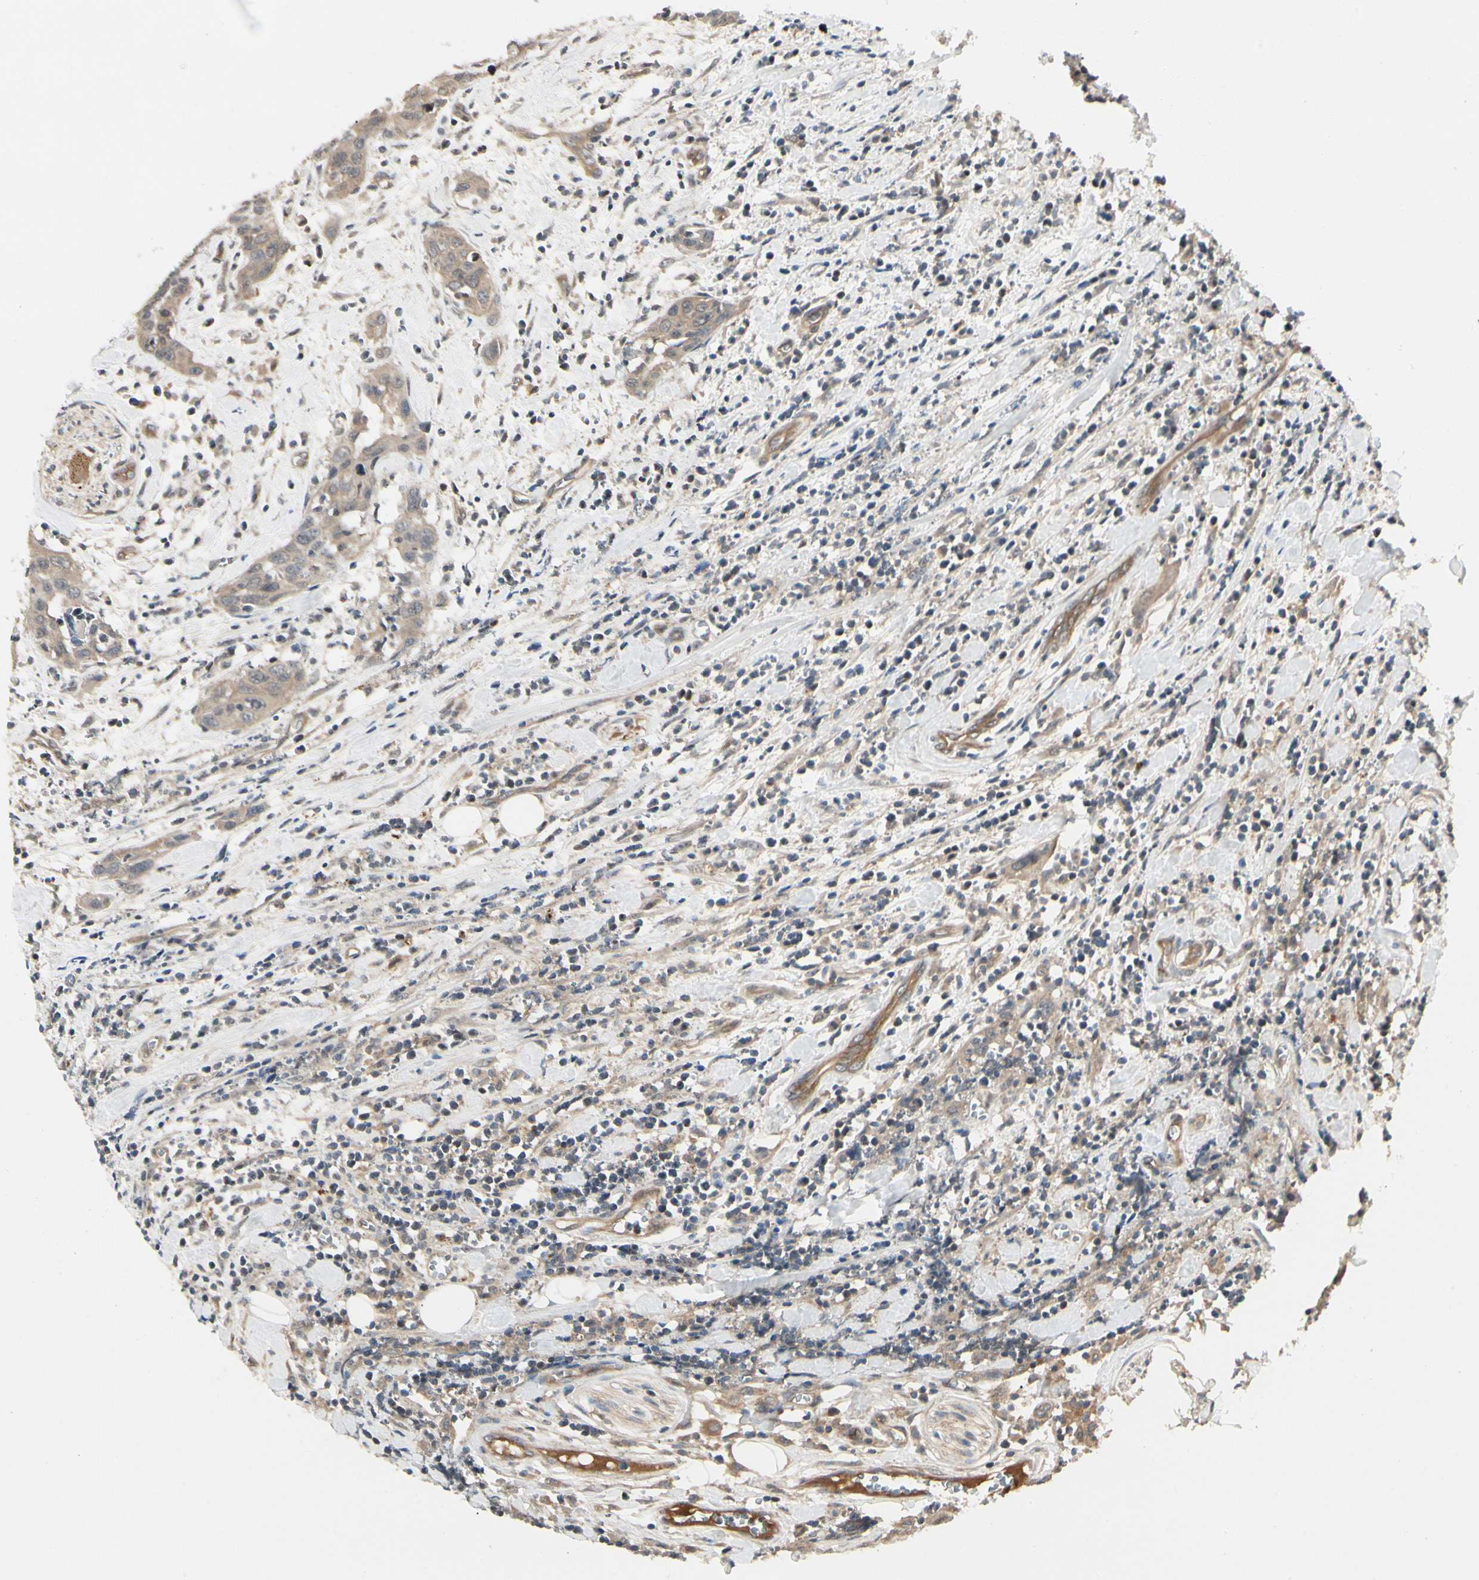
{"staining": {"intensity": "moderate", "quantity": ">75%", "location": "cytoplasmic/membranous"}, "tissue": "head and neck cancer", "cell_type": "Tumor cells", "image_type": "cancer", "snomed": [{"axis": "morphology", "description": "Squamous cell carcinoma, NOS"}, {"axis": "topography", "description": "Oral tissue"}, {"axis": "topography", "description": "Head-Neck"}], "caption": "This histopathology image reveals squamous cell carcinoma (head and neck) stained with IHC to label a protein in brown. The cytoplasmic/membranous of tumor cells show moderate positivity for the protein. Nuclei are counter-stained blue.", "gene": "RNF14", "patient": {"sex": "female", "age": 50}}